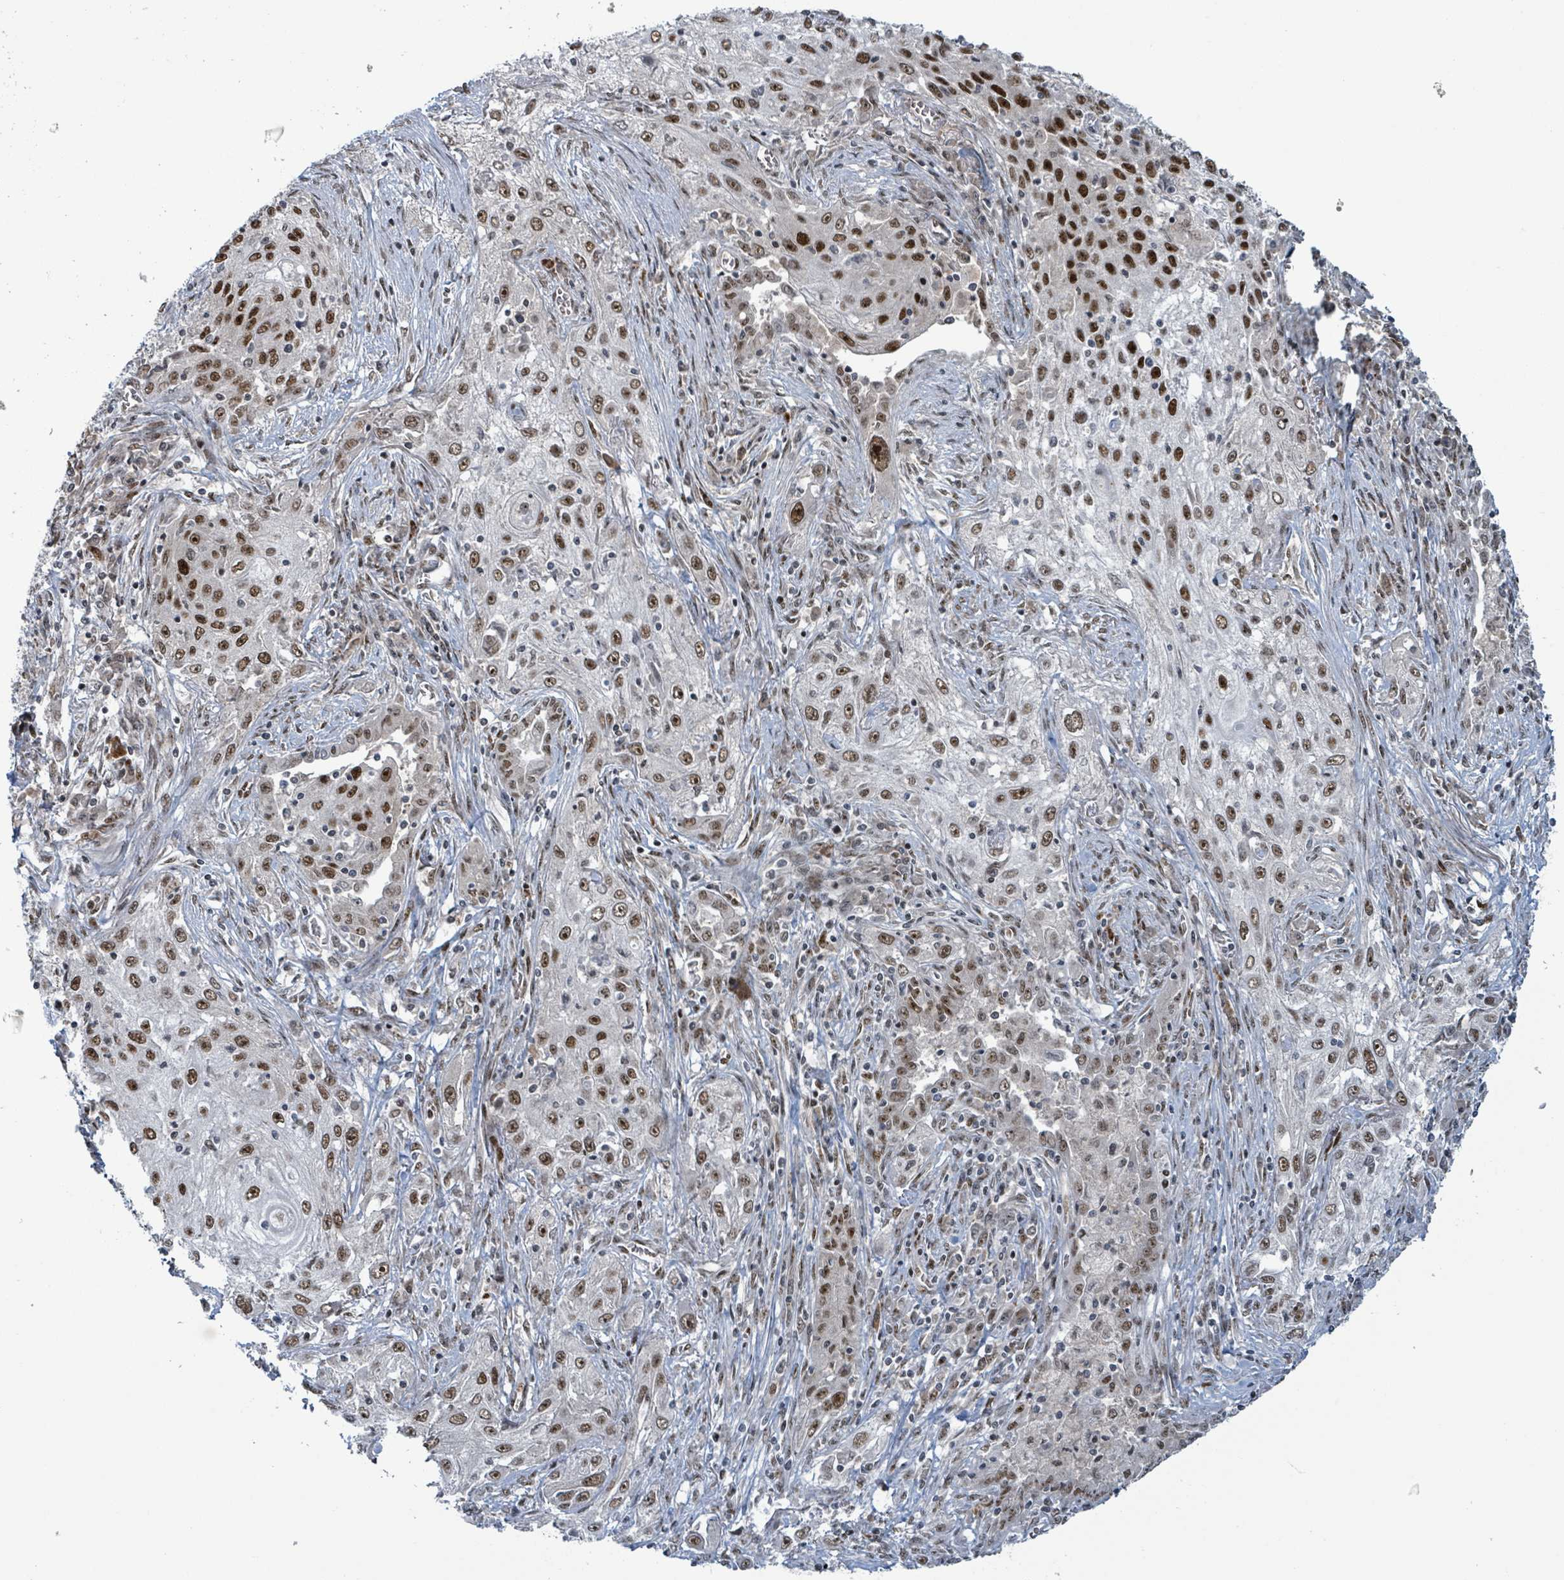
{"staining": {"intensity": "strong", "quantity": ">75%", "location": "nuclear"}, "tissue": "lung cancer", "cell_type": "Tumor cells", "image_type": "cancer", "snomed": [{"axis": "morphology", "description": "Squamous cell carcinoma, NOS"}, {"axis": "topography", "description": "Lung"}], "caption": "The photomicrograph exhibits immunohistochemical staining of squamous cell carcinoma (lung). There is strong nuclear expression is appreciated in approximately >75% of tumor cells.", "gene": "KLF3", "patient": {"sex": "female", "age": 69}}